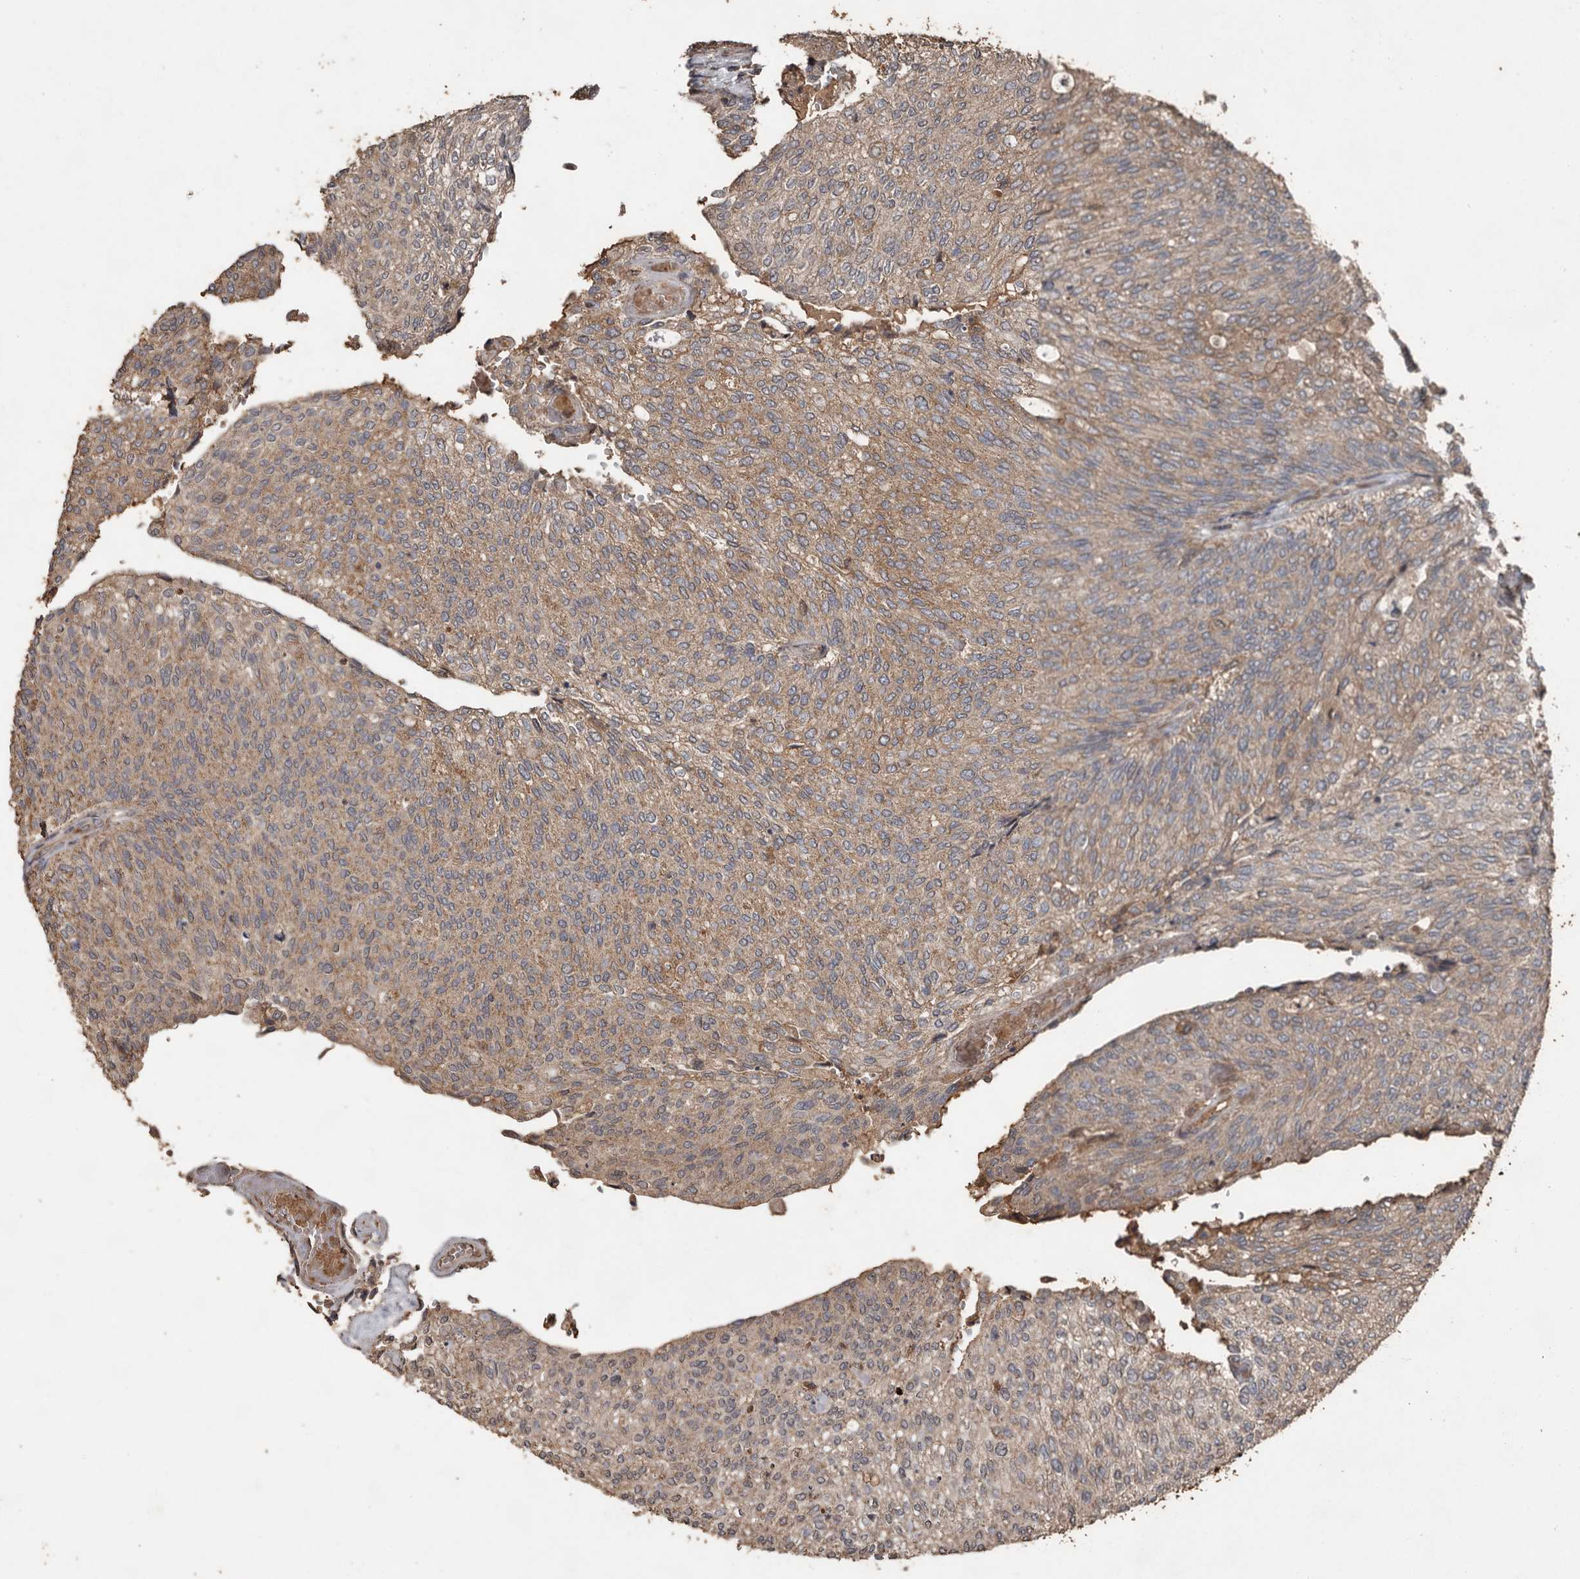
{"staining": {"intensity": "moderate", "quantity": "25%-75%", "location": "cytoplasmic/membranous"}, "tissue": "urothelial cancer", "cell_type": "Tumor cells", "image_type": "cancer", "snomed": [{"axis": "morphology", "description": "Urothelial carcinoma, Low grade"}, {"axis": "topography", "description": "Urinary bladder"}], "caption": "This micrograph displays low-grade urothelial carcinoma stained with immunohistochemistry to label a protein in brown. The cytoplasmic/membranous of tumor cells show moderate positivity for the protein. Nuclei are counter-stained blue.", "gene": "RANBP17", "patient": {"sex": "female", "age": 79}}